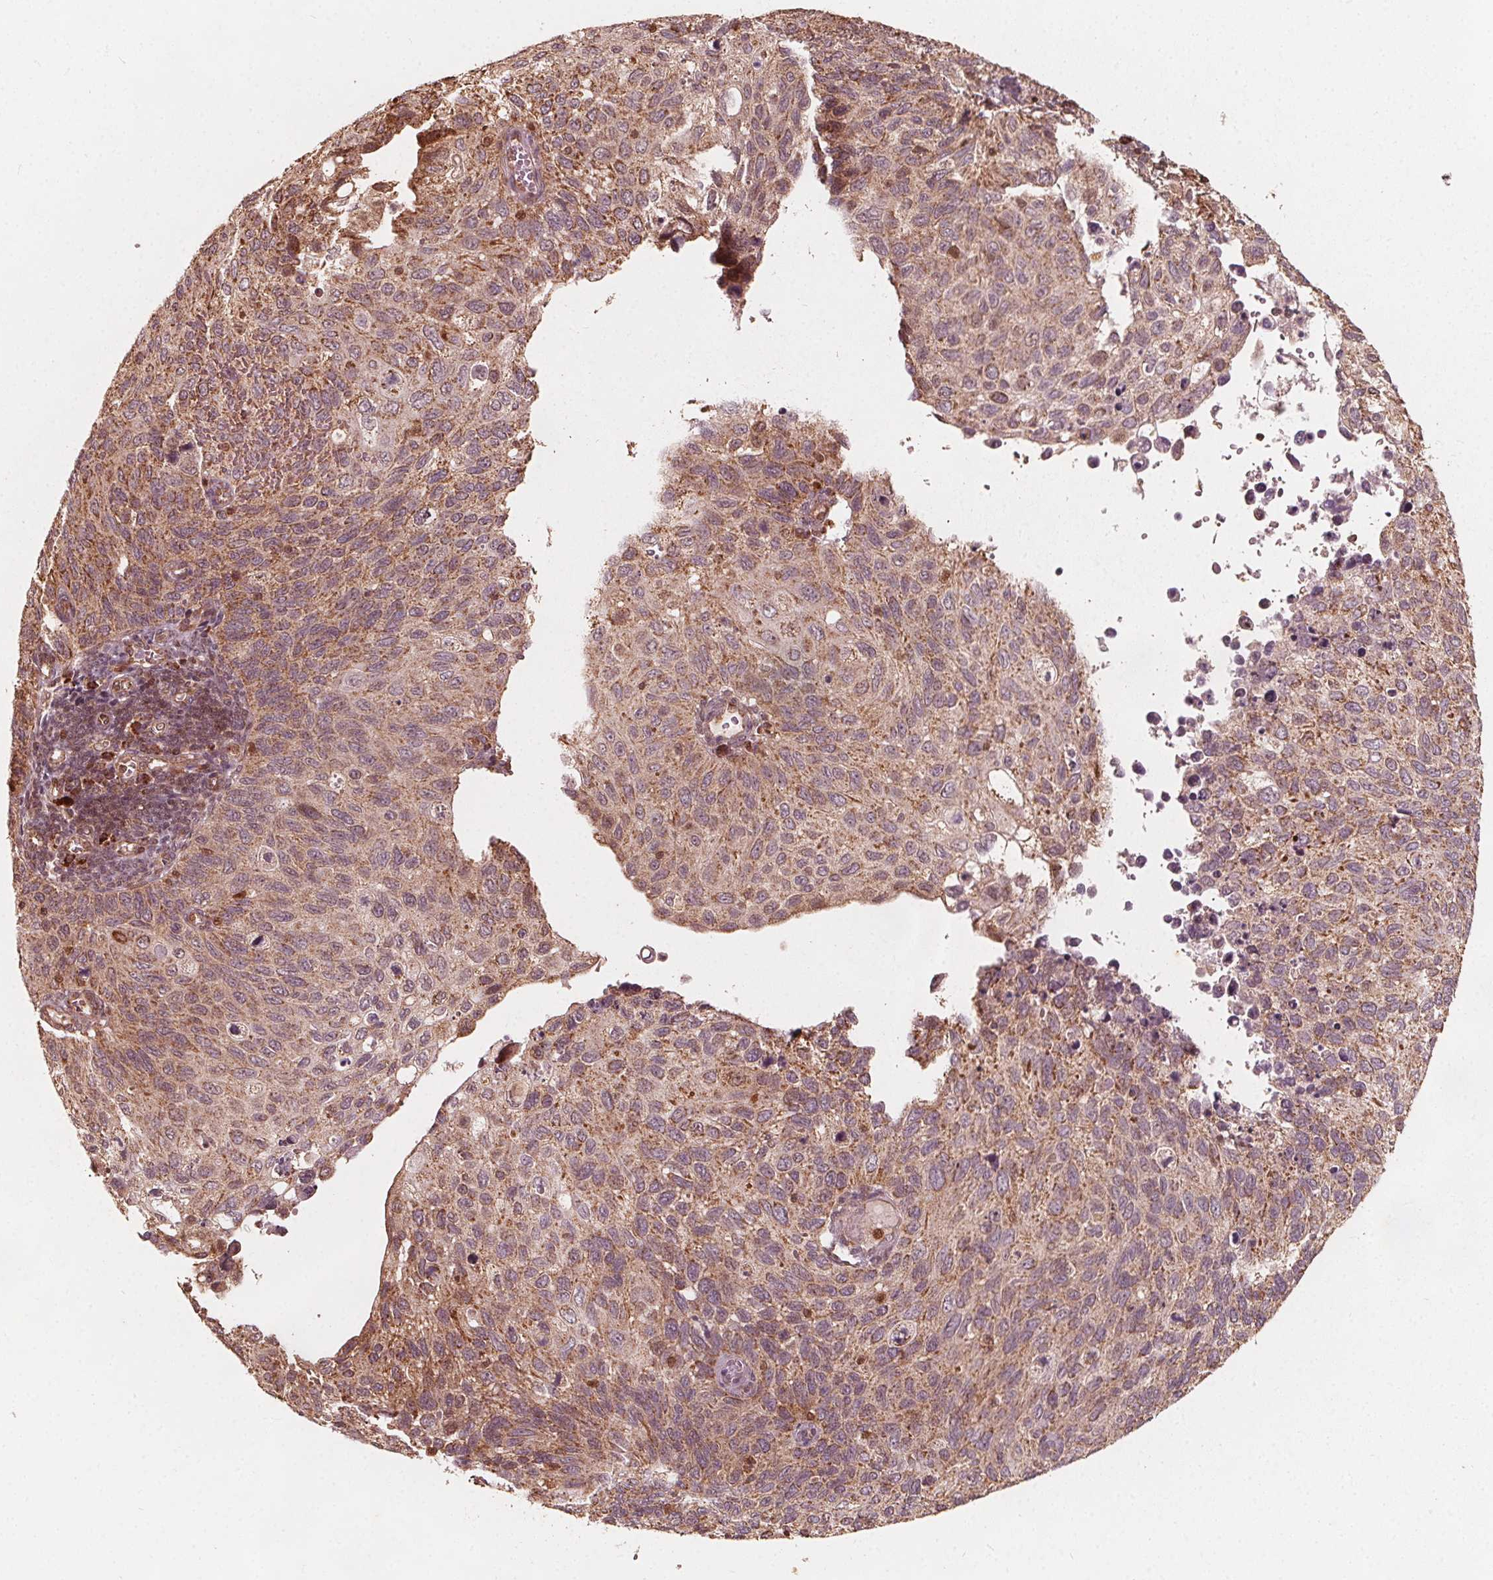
{"staining": {"intensity": "moderate", "quantity": ">75%", "location": "cytoplasmic/membranous"}, "tissue": "cervical cancer", "cell_type": "Tumor cells", "image_type": "cancer", "snomed": [{"axis": "morphology", "description": "Squamous cell carcinoma, NOS"}, {"axis": "topography", "description": "Cervix"}], "caption": "Moderate cytoplasmic/membranous protein staining is present in about >75% of tumor cells in squamous cell carcinoma (cervical).", "gene": "AIP", "patient": {"sex": "female", "age": 70}}